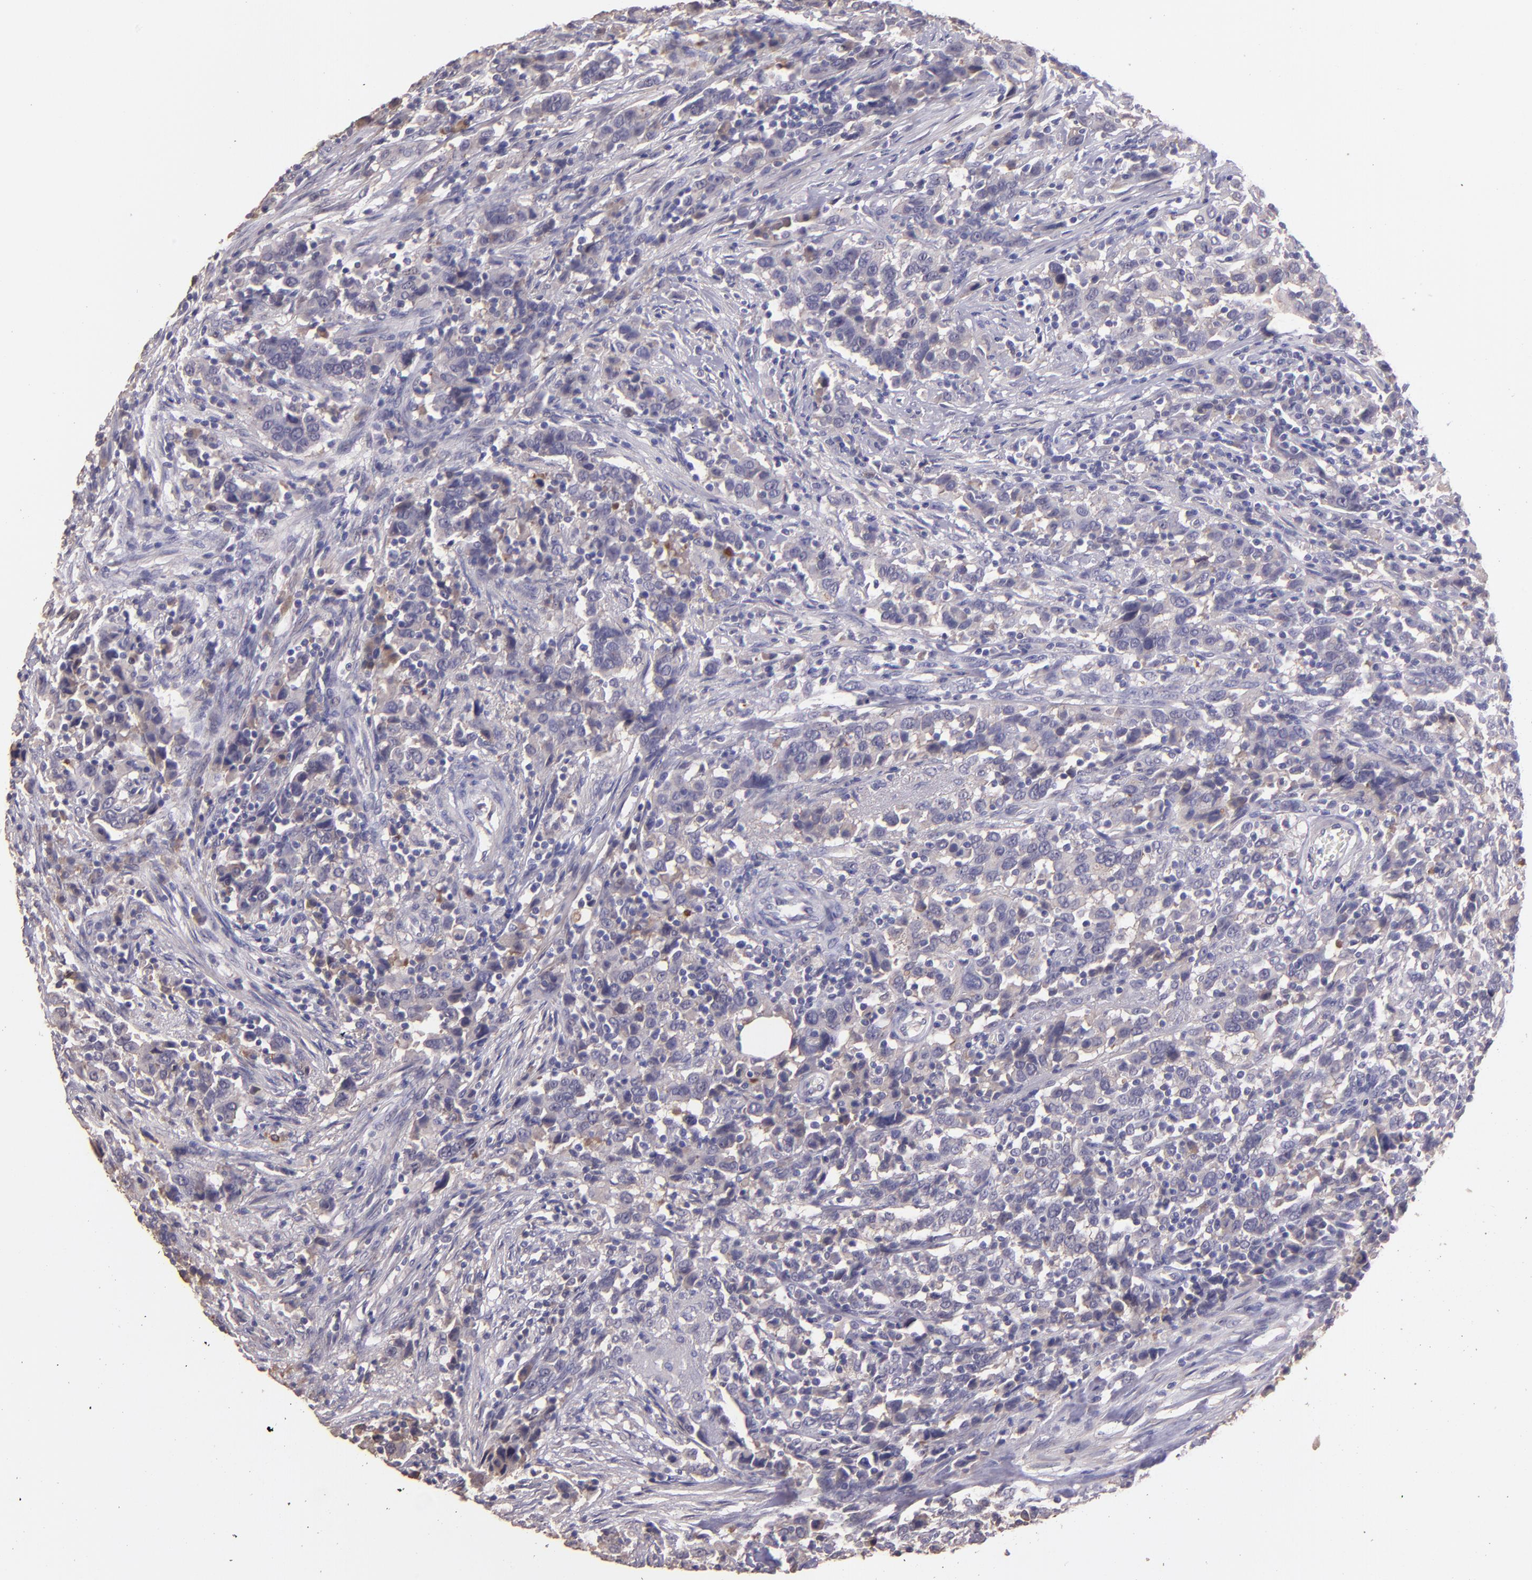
{"staining": {"intensity": "negative", "quantity": "none", "location": "none"}, "tissue": "urothelial cancer", "cell_type": "Tumor cells", "image_type": "cancer", "snomed": [{"axis": "morphology", "description": "Urothelial carcinoma, High grade"}, {"axis": "topography", "description": "Urinary bladder"}], "caption": "Image shows no significant protein staining in tumor cells of urothelial cancer.", "gene": "PAPPA", "patient": {"sex": "male", "age": 61}}